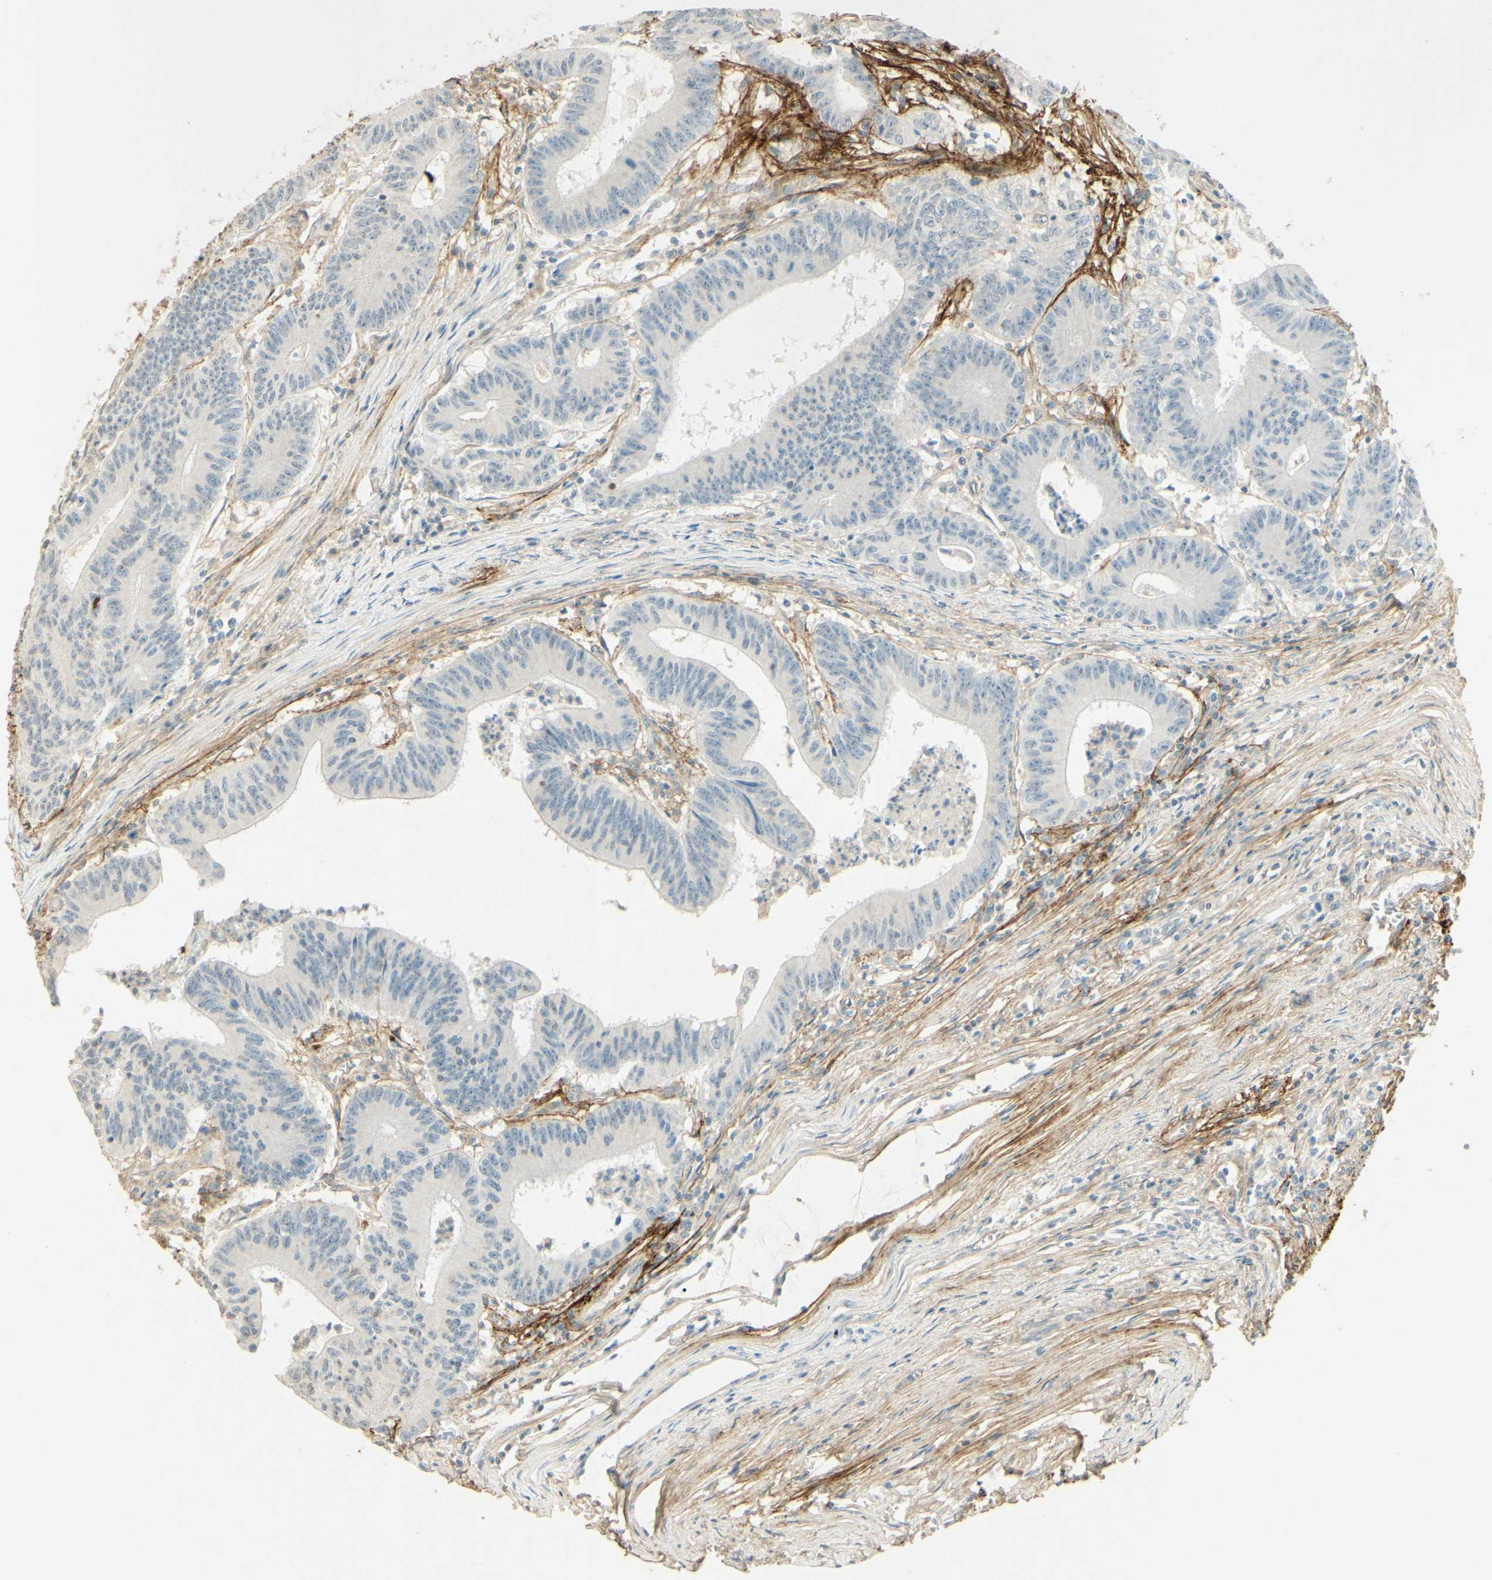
{"staining": {"intensity": "negative", "quantity": "none", "location": "none"}, "tissue": "colorectal cancer", "cell_type": "Tumor cells", "image_type": "cancer", "snomed": [{"axis": "morphology", "description": "Adenocarcinoma, NOS"}, {"axis": "topography", "description": "Colon"}], "caption": "Adenocarcinoma (colorectal) stained for a protein using IHC demonstrates no staining tumor cells.", "gene": "TNN", "patient": {"sex": "male", "age": 45}}